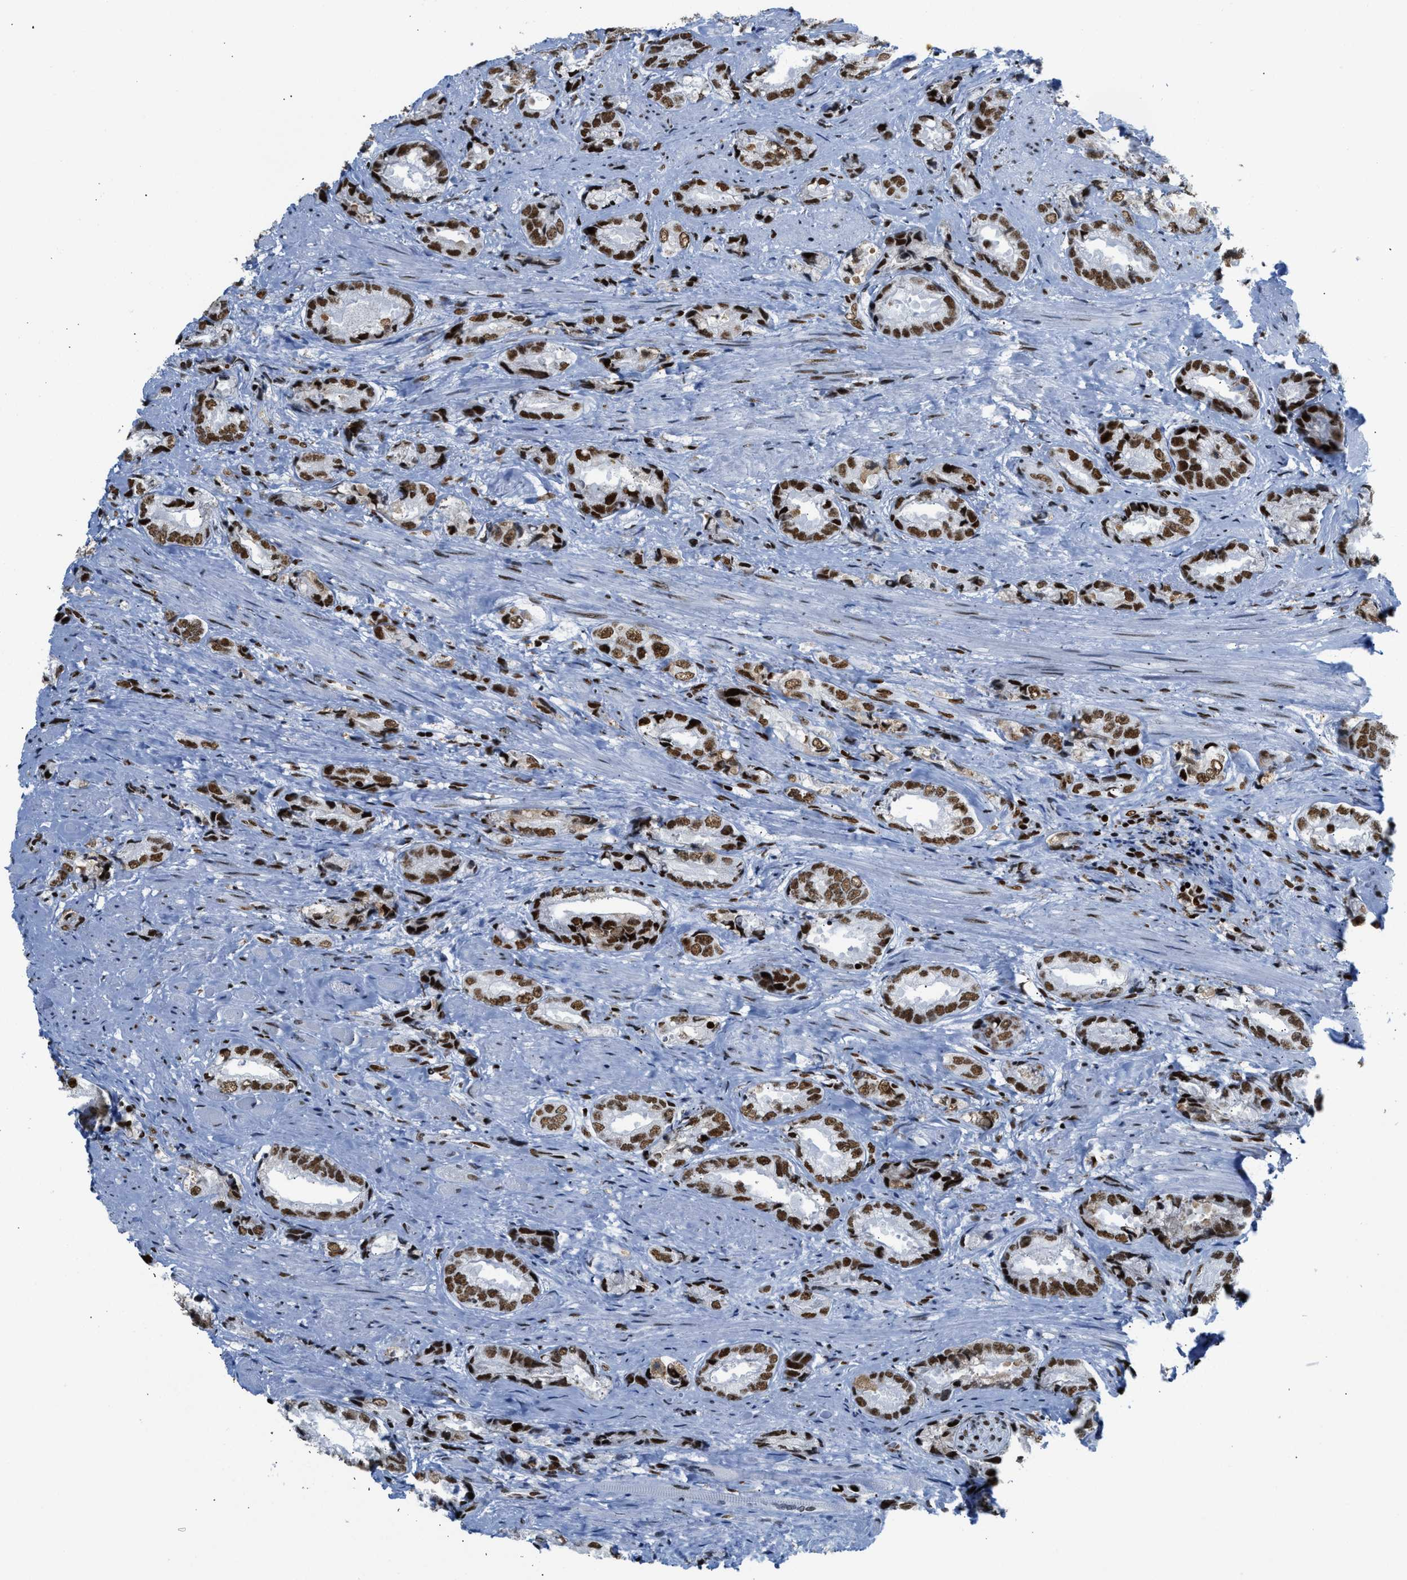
{"staining": {"intensity": "strong", "quantity": ">75%", "location": "nuclear"}, "tissue": "prostate cancer", "cell_type": "Tumor cells", "image_type": "cancer", "snomed": [{"axis": "morphology", "description": "Adenocarcinoma, High grade"}, {"axis": "topography", "description": "Prostate"}], "caption": "Immunohistochemical staining of human prostate adenocarcinoma (high-grade) shows strong nuclear protein expression in about >75% of tumor cells. (Stains: DAB in brown, nuclei in blue, Microscopy: brightfield microscopy at high magnification).", "gene": "PIF1", "patient": {"sex": "male", "age": 61}}